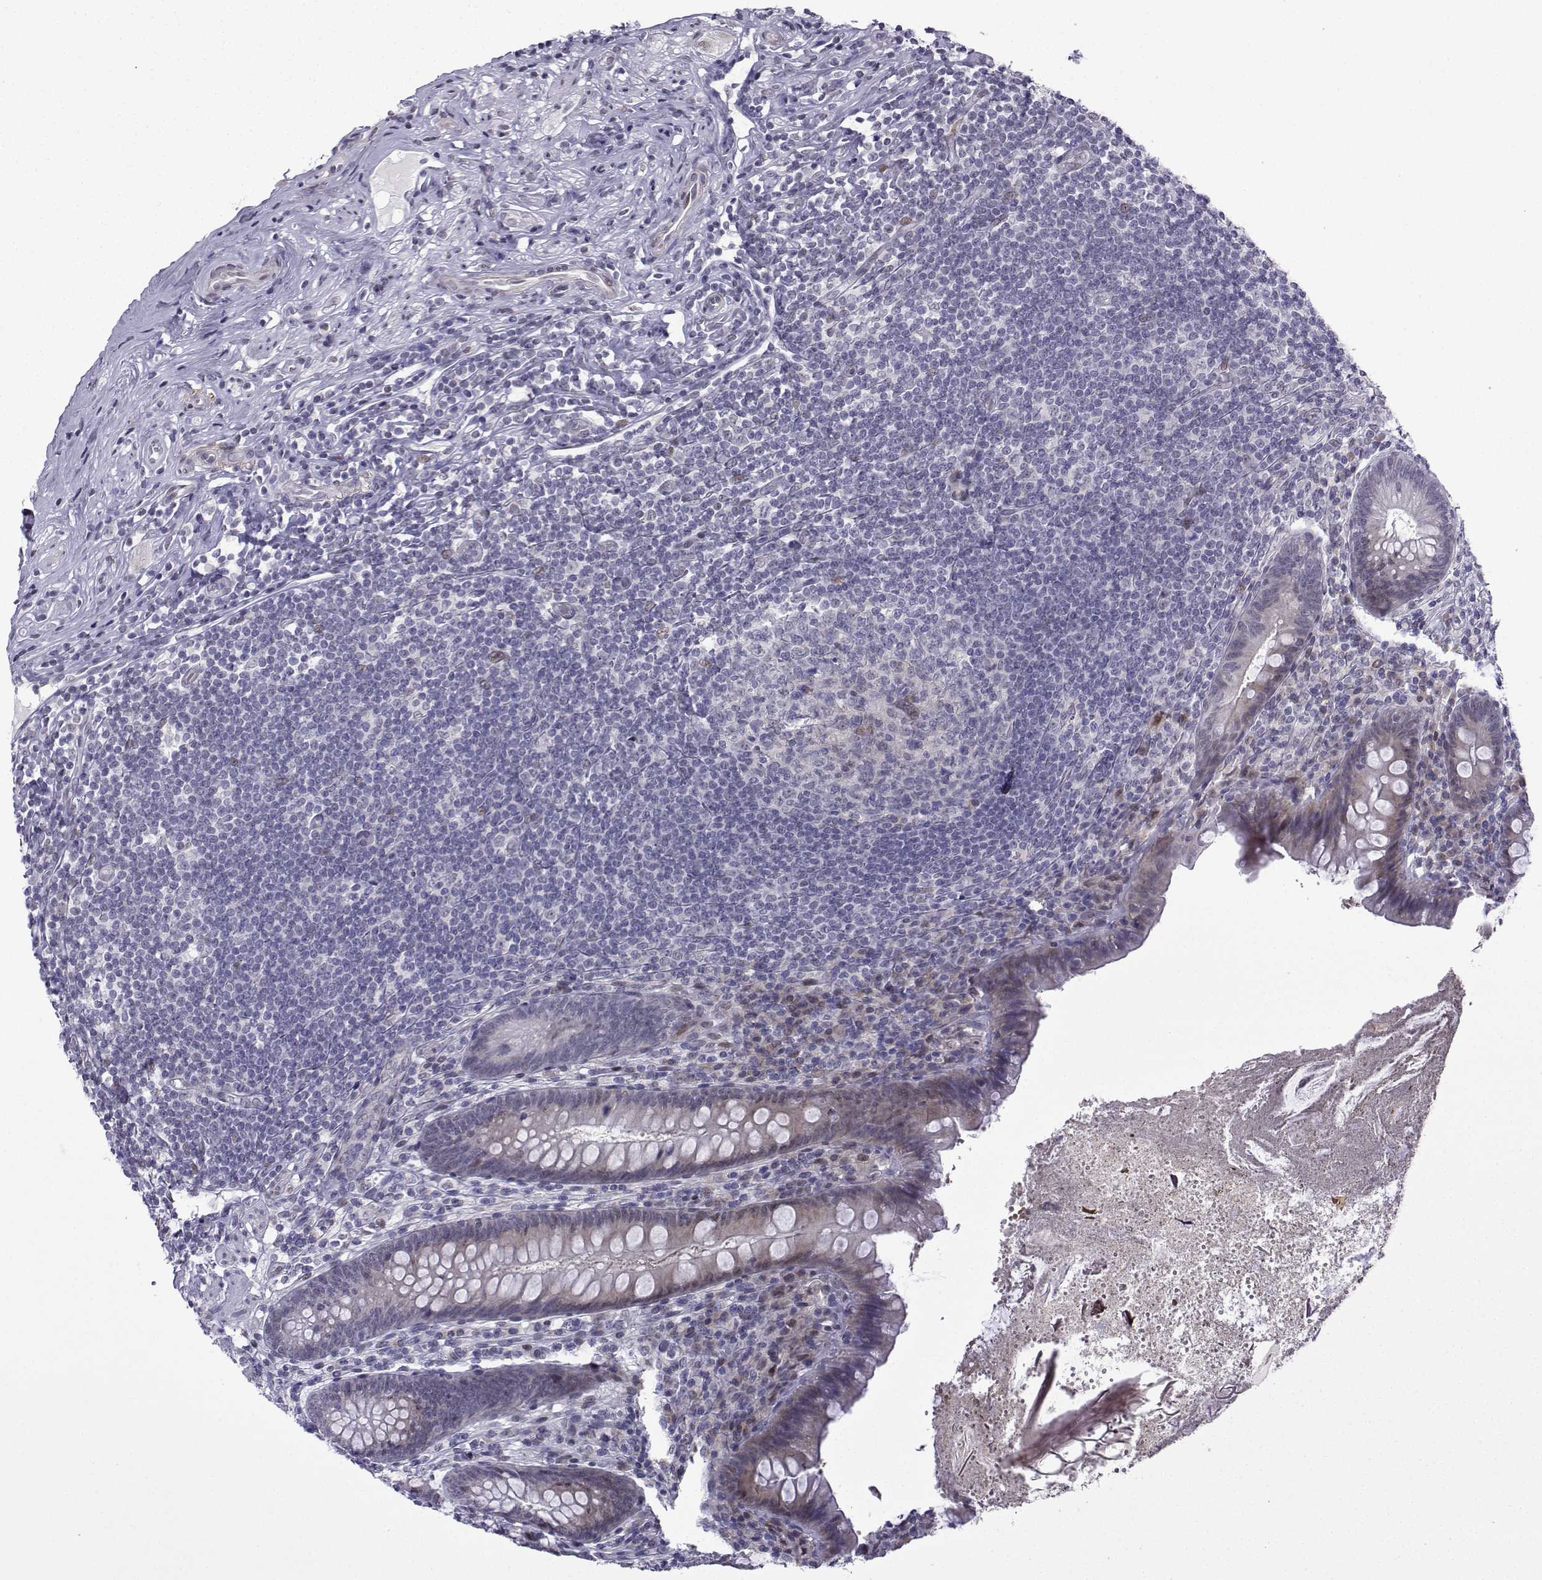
{"staining": {"intensity": "moderate", "quantity": "<25%", "location": "nuclear"}, "tissue": "appendix", "cell_type": "Glandular cells", "image_type": "normal", "snomed": [{"axis": "morphology", "description": "Normal tissue, NOS"}, {"axis": "topography", "description": "Appendix"}], "caption": "About <25% of glandular cells in normal appendix reveal moderate nuclear protein positivity as visualized by brown immunohistochemical staining.", "gene": "FGF3", "patient": {"sex": "male", "age": 47}}